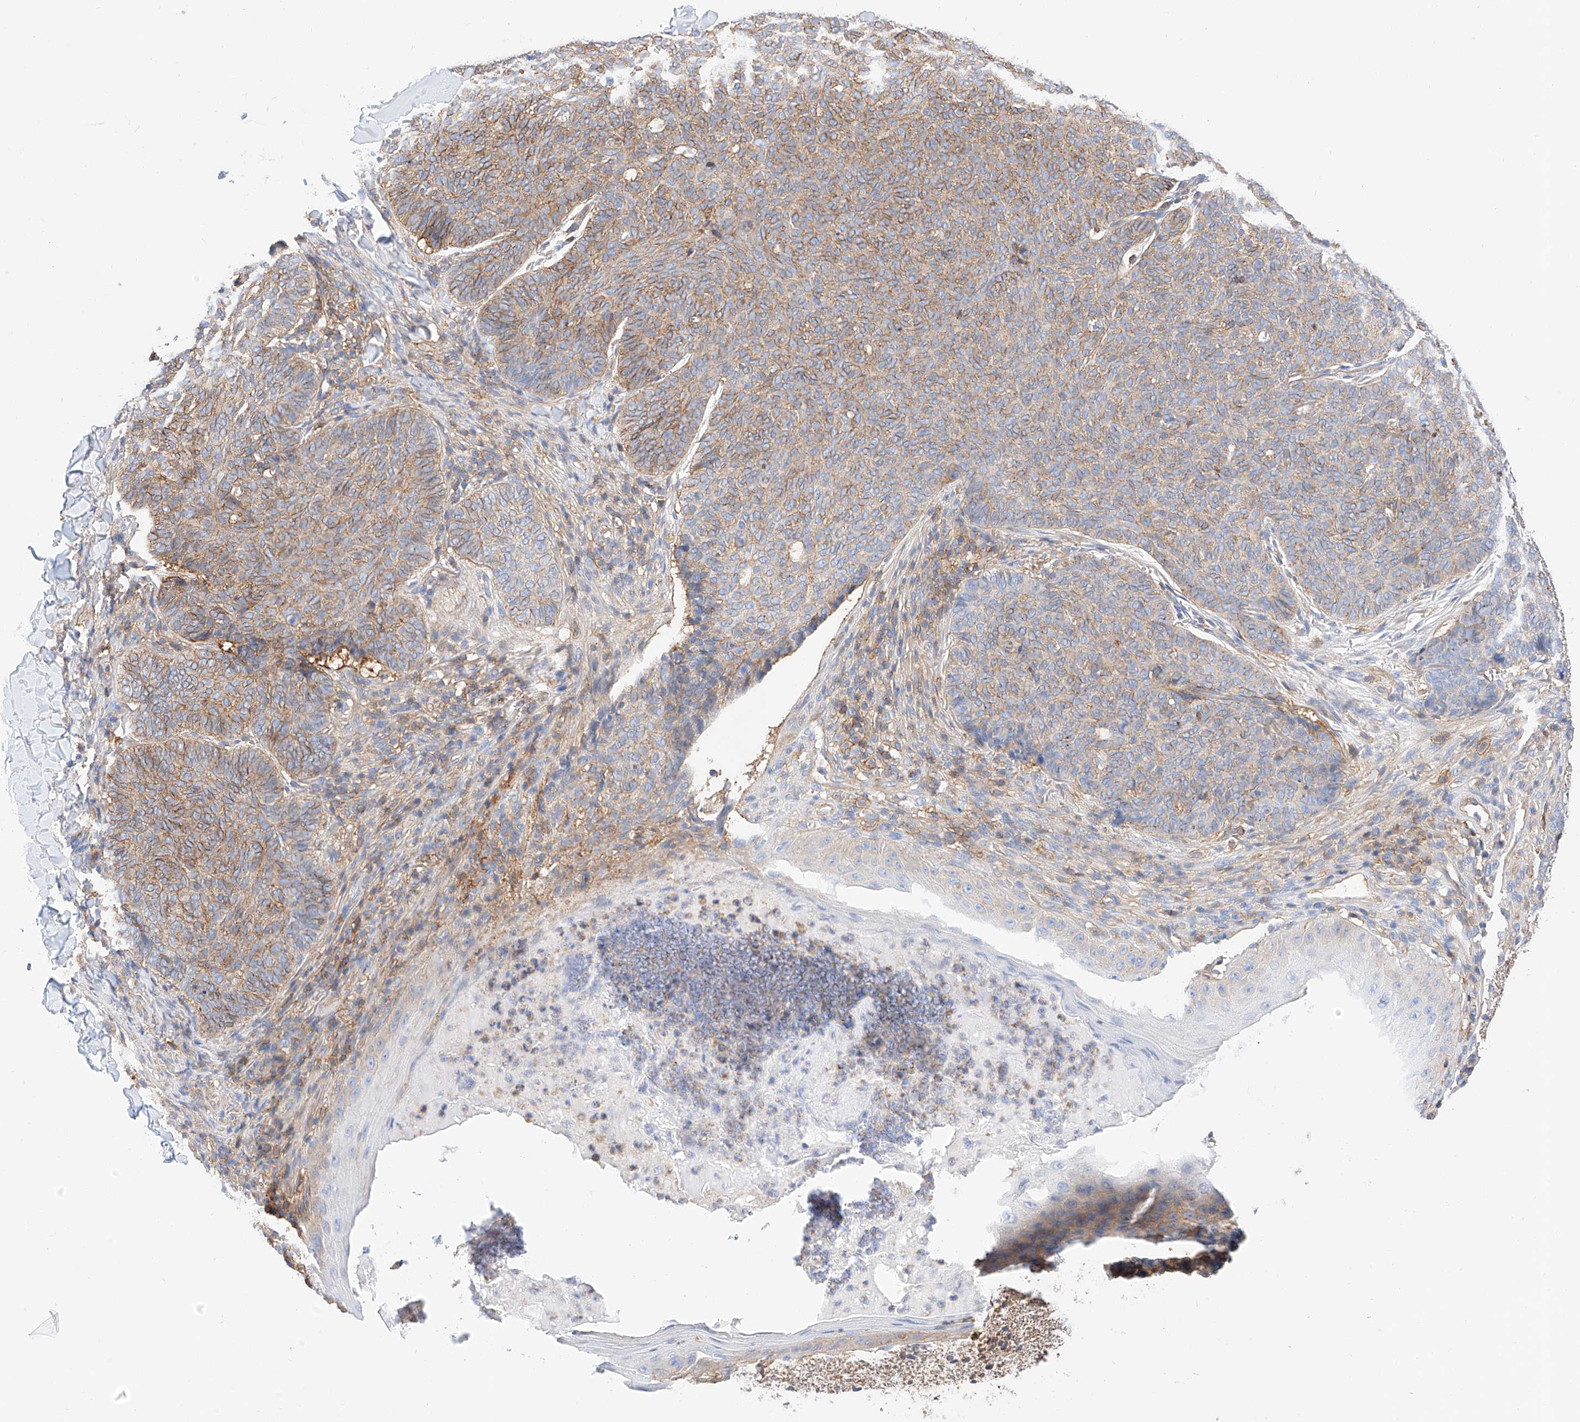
{"staining": {"intensity": "moderate", "quantity": ">75%", "location": "cytoplasmic/membranous"}, "tissue": "skin cancer", "cell_type": "Tumor cells", "image_type": "cancer", "snomed": [{"axis": "morphology", "description": "Normal tissue, NOS"}, {"axis": "morphology", "description": "Basal cell carcinoma"}, {"axis": "topography", "description": "Skin"}], "caption": "Skin cancer (basal cell carcinoma) stained with DAB IHC exhibits medium levels of moderate cytoplasmic/membranous staining in about >75% of tumor cells.", "gene": "HAUS4", "patient": {"sex": "male", "age": 50}}